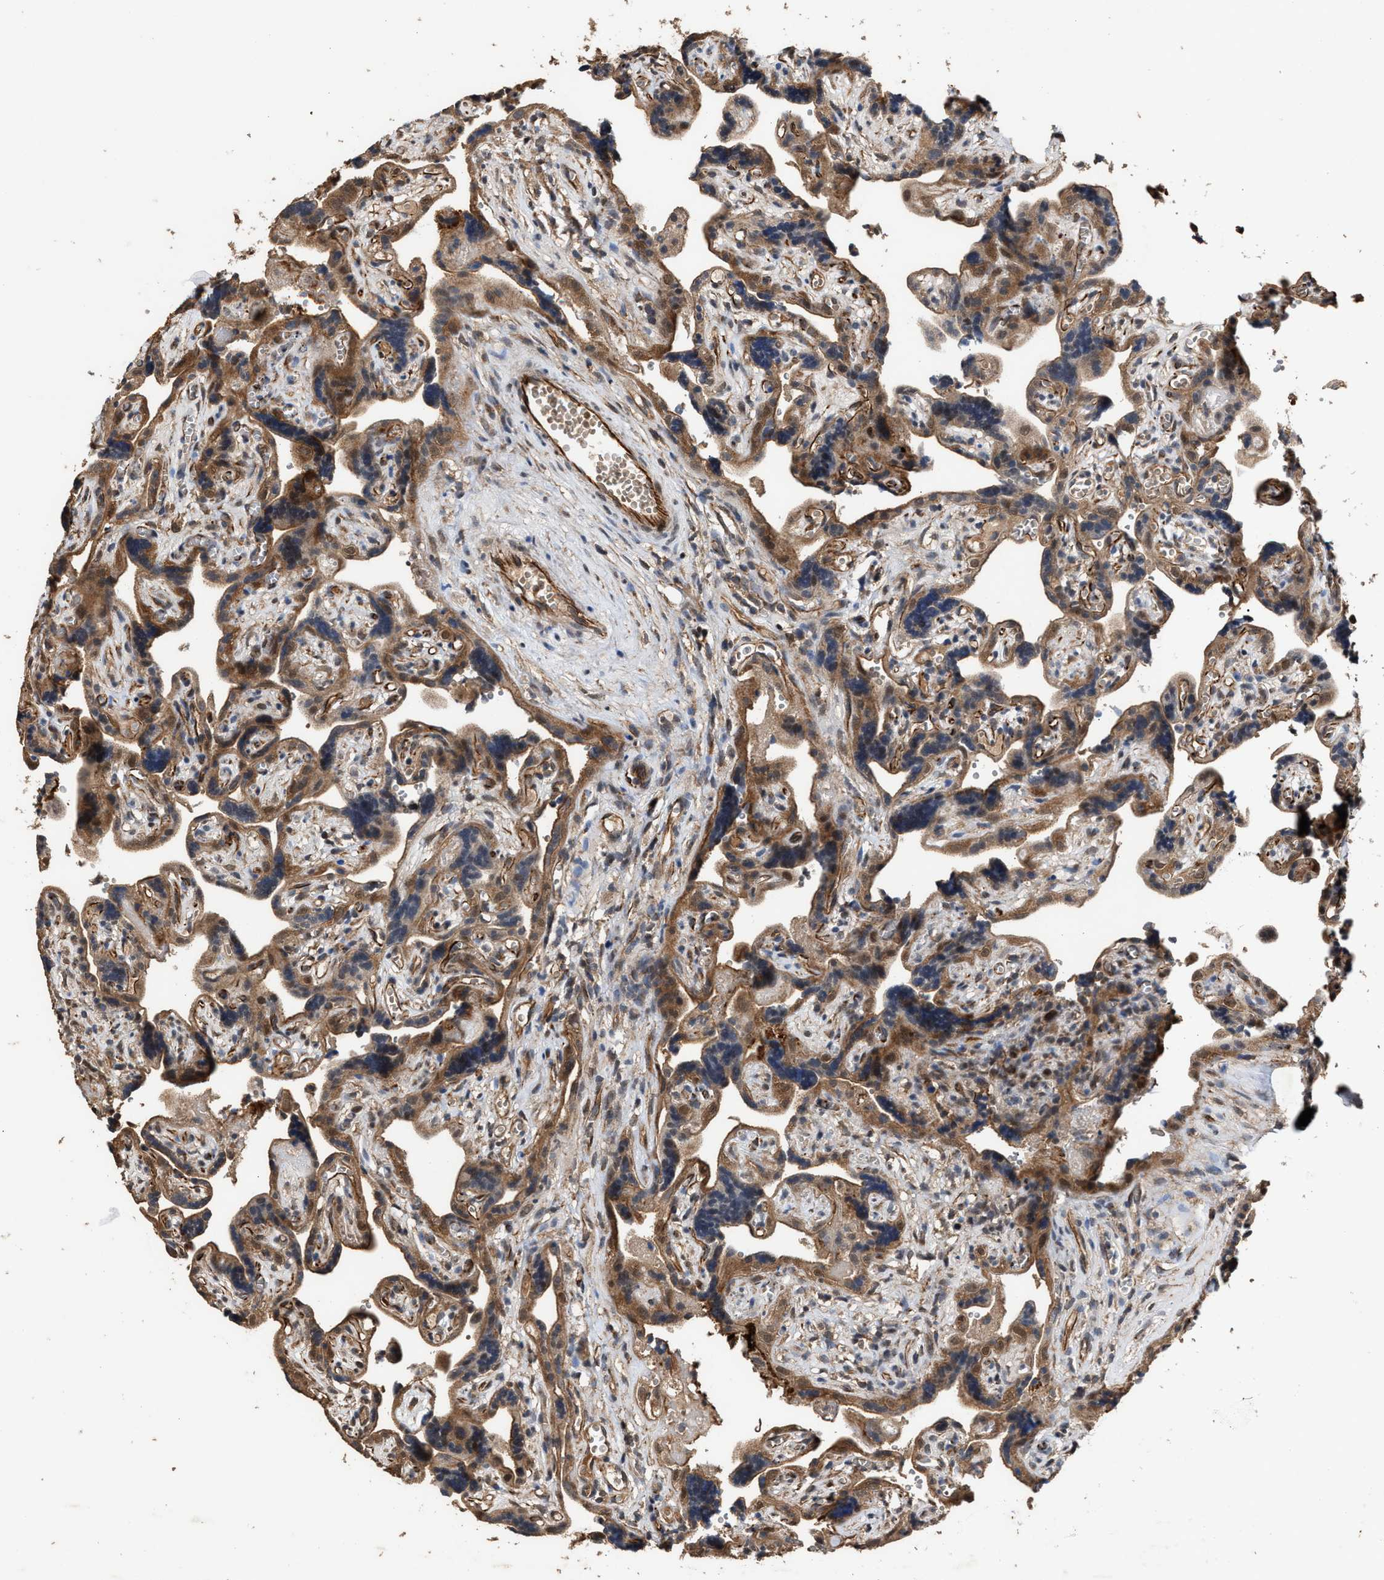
{"staining": {"intensity": "moderate", "quantity": ">75%", "location": "cytoplasmic/membranous"}, "tissue": "placenta", "cell_type": "Decidual cells", "image_type": "normal", "snomed": [{"axis": "morphology", "description": "Normal tissue, NOS"}, {"axis": "topography", "description": "Placenta"}], "caption": "Immunohistochemical staining of benign human placenta shows >75% levels of moderate cytoplasmic/membranous protein positivity in approximately >75% of decidual cells.", "gene": "ZNHIT6", "patient": {"sex": "female", "age": 30}}